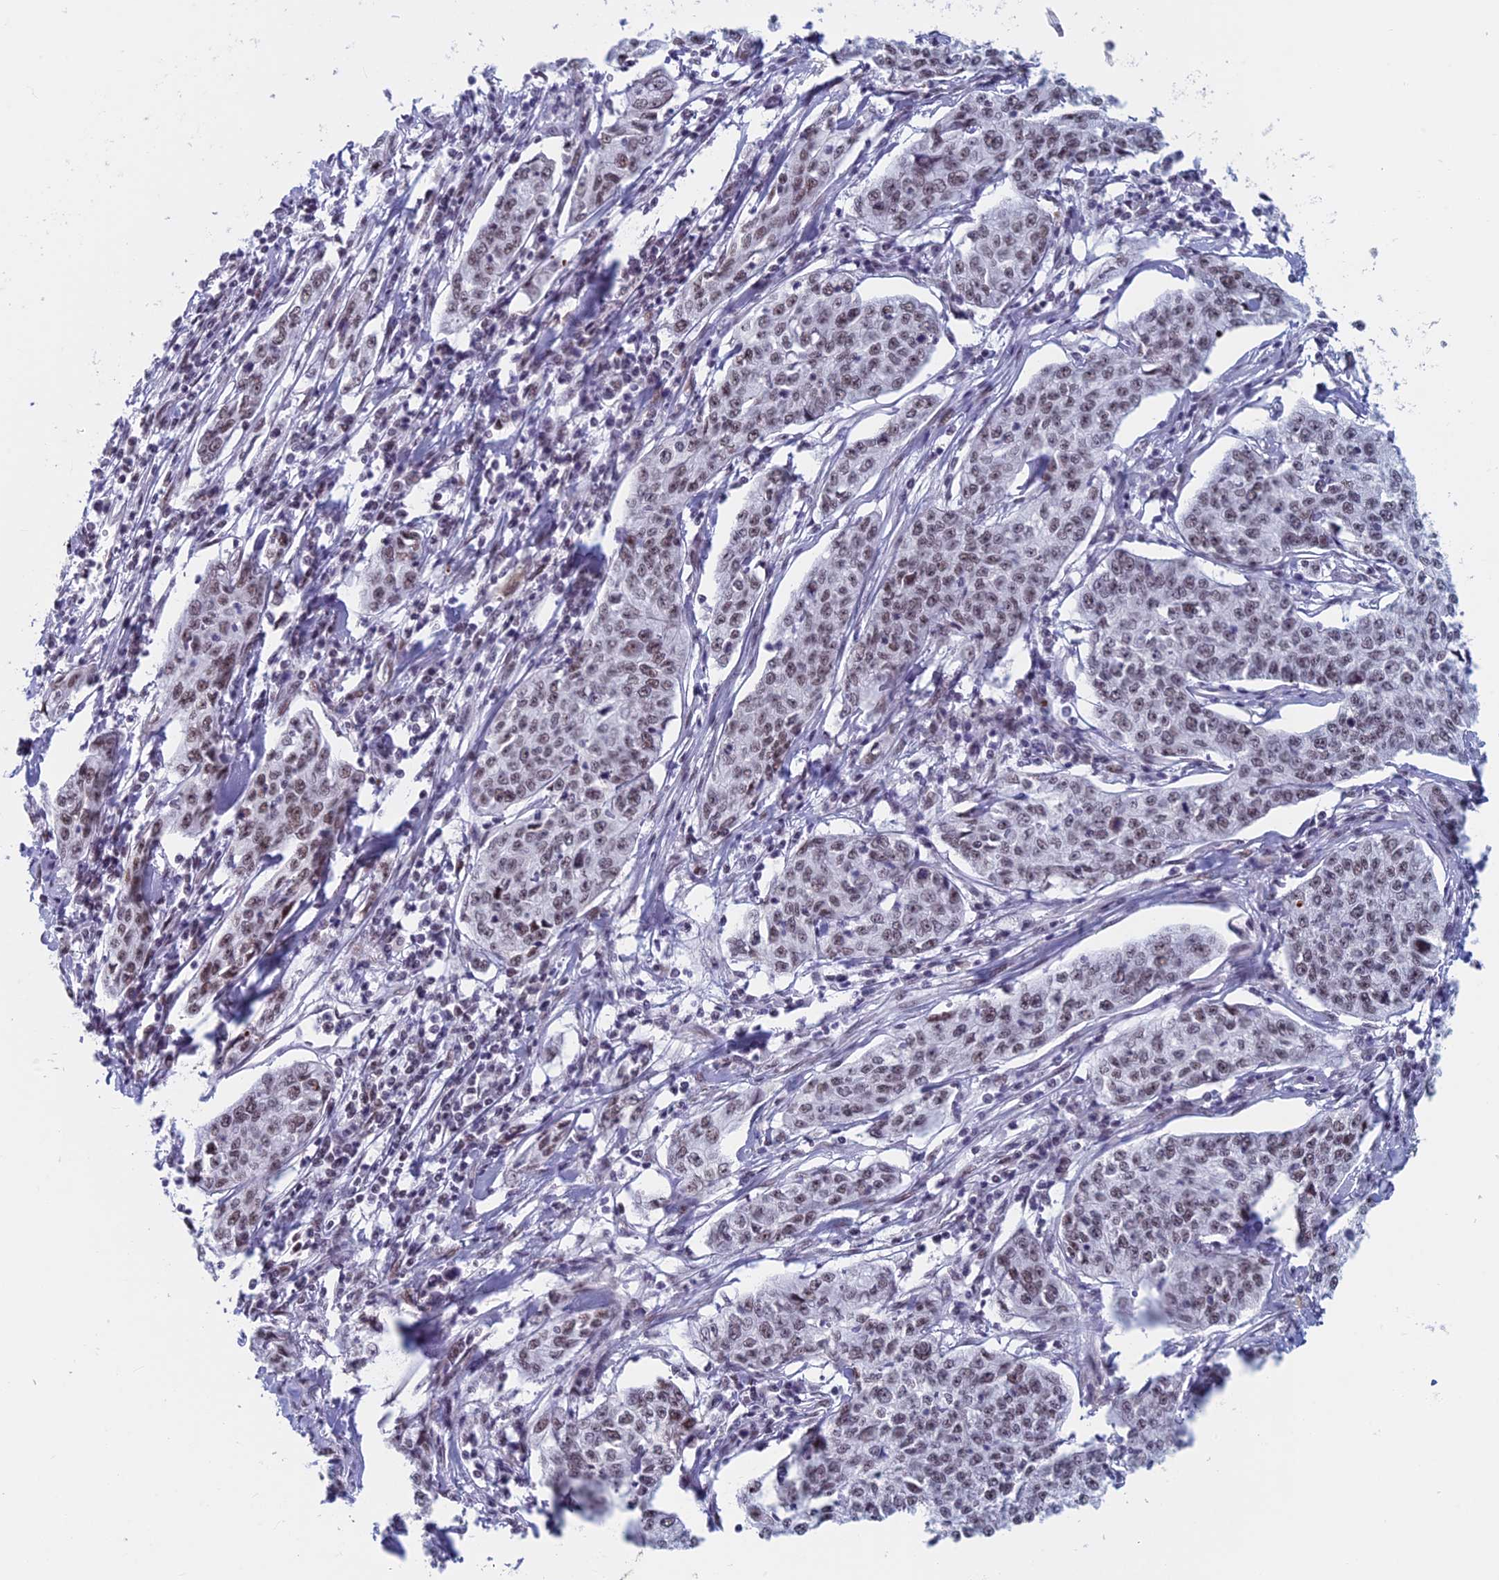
{"staining": {"intensity": "moderate", "quantity": "25%-75%", "location": "nuclear"}, "tissue": "cervical cancer", "cell_type": "Tumor cells", "image_type": "cancer", "snomed": [{"axis": "morphology", "description": "Squamous cell carcinoma, NOS"}, {"axis": "topography", "description": "Cervix"}], "caption": "Human cervical cancer (squamous cell carcinoma) stained for a protein (brown) displays moderate nuclear positive expression in about 25%-75% of tumor cells.", "gene": "ASH2L", "patient": {"sex": "female", "age": 35}}